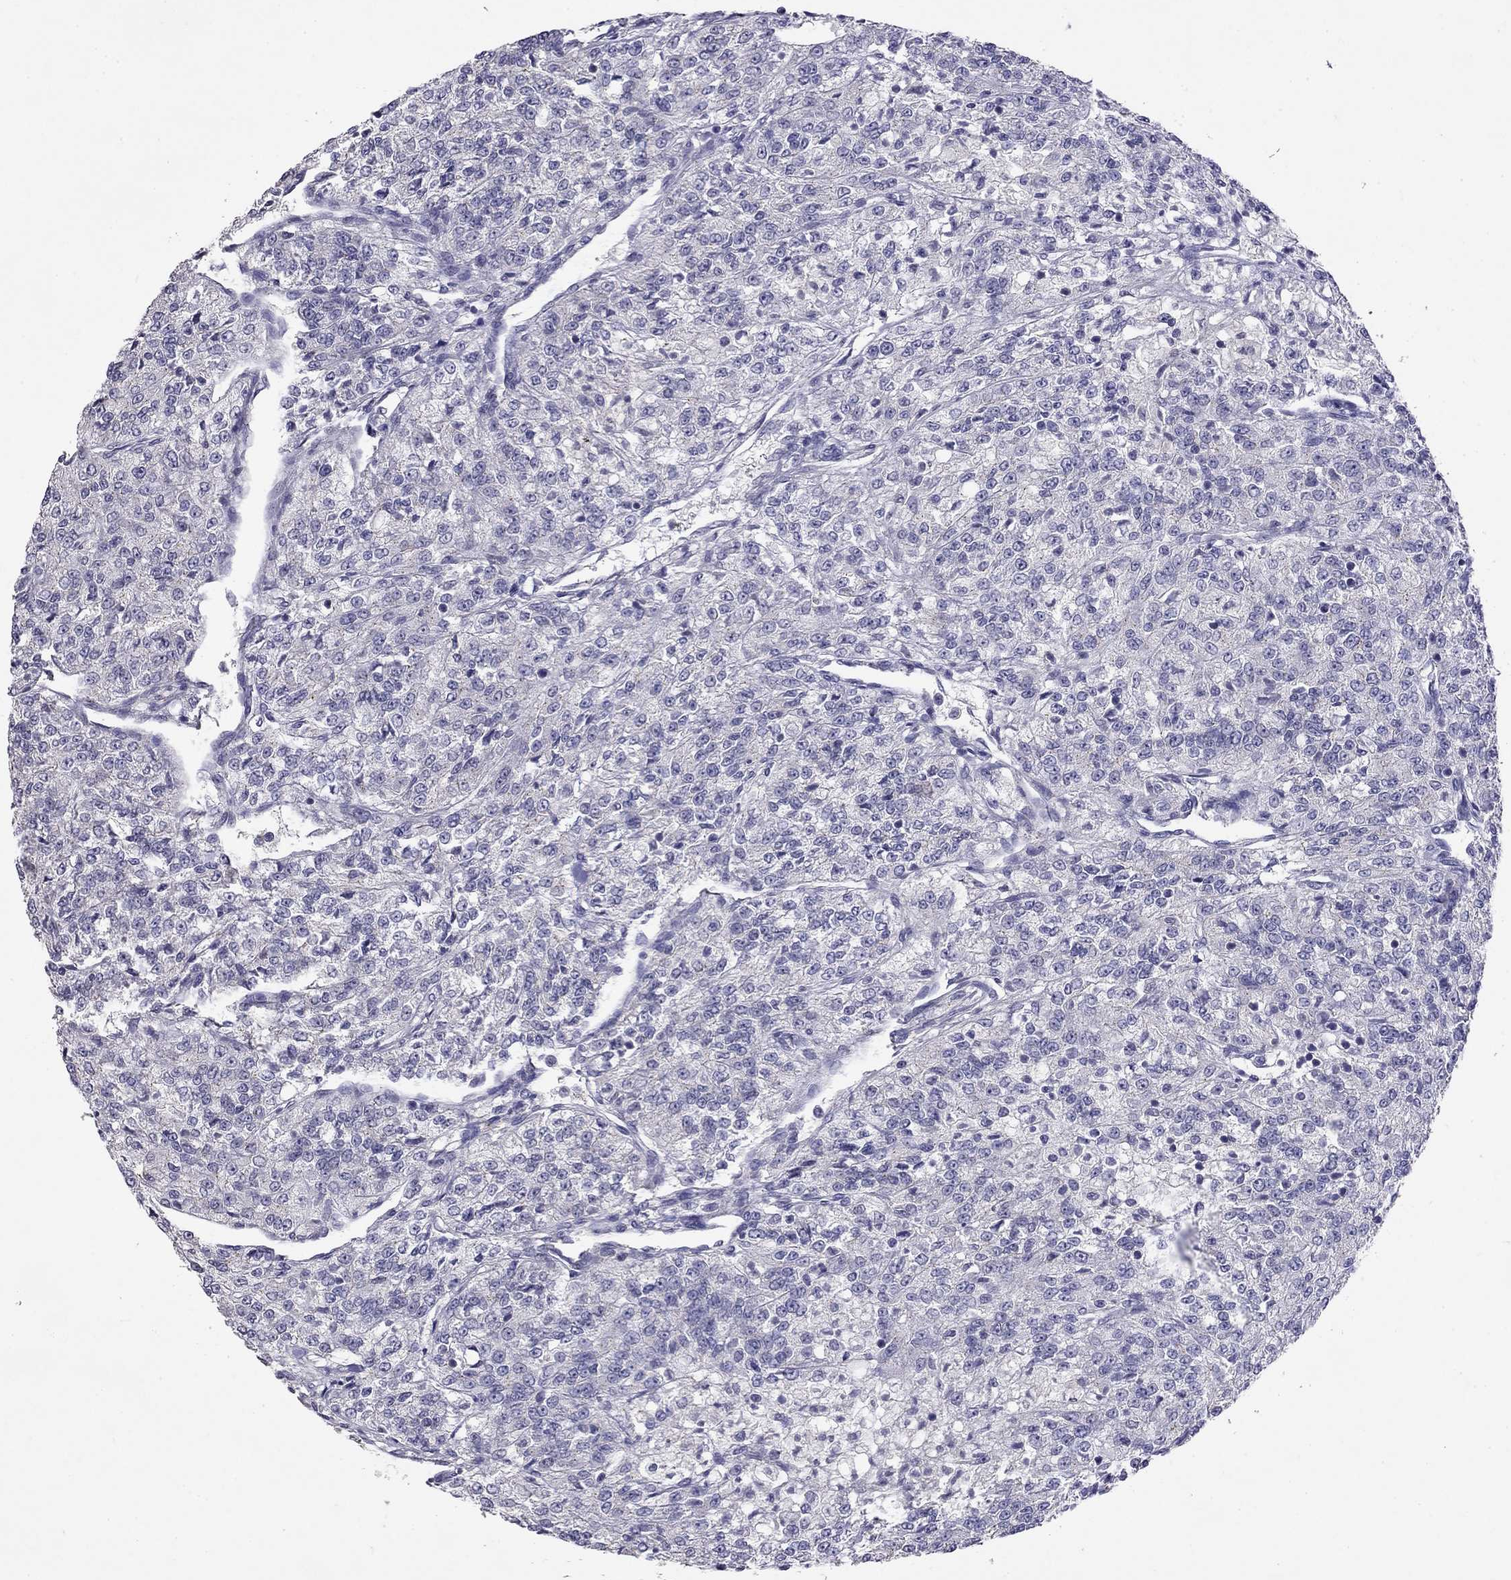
{"staining": {"intensity": "negative", "quantity": "none", "location": "none"}, "tissue": "renal cancer", "cell_type": "Tumor cells", "image_type": "cancer", "snomed": [{"axis": "morphology", "description": "Adenocarcinoma, NOS"}, {"axis": "topography", "description": "Kidney"}], "caption": "This is a image of IHC staining of renal adenocarcinoma, which shows no staining in tumor cells.", "gene": "WNK3", "patient": {"sex": "female", "age": 63}}